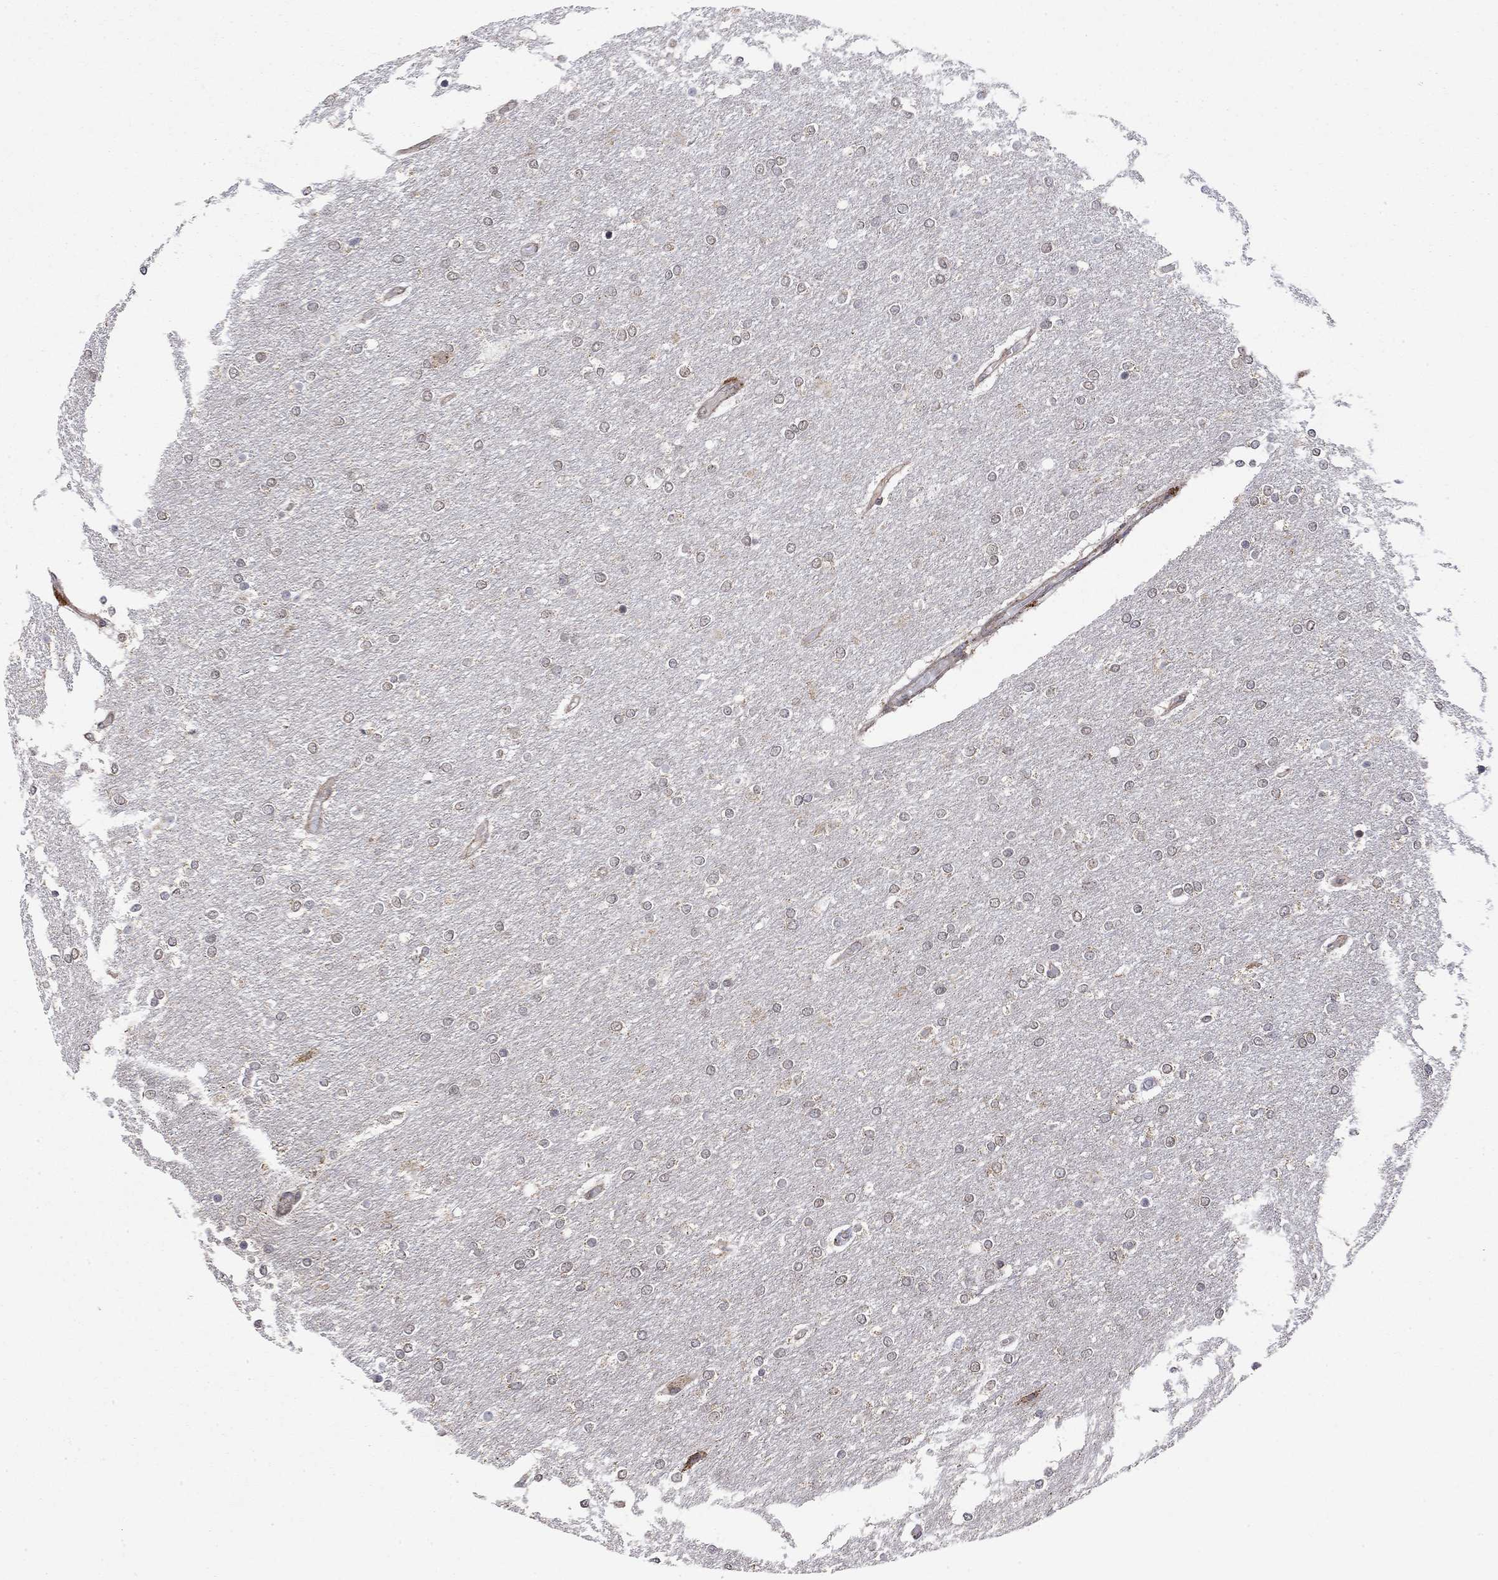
{"staining": {"intensity": "negative", "quantity": "none", "location": "none"}, "tissue": "glioma", "cell_type": "Tumor cells", "image_type": "cancer", "snomed": [{"axis": "morphology", "description": "Glioma, malignant, High grade"}, {"axis": "topography", "description": "Brain"}], "caption": "Human glioma stained for a protein using immunohistochemistry (IHC) reveals no positivity in tumor cells.", "gene": "TDP1", "patient": {"sex": "female", "age": 61}}